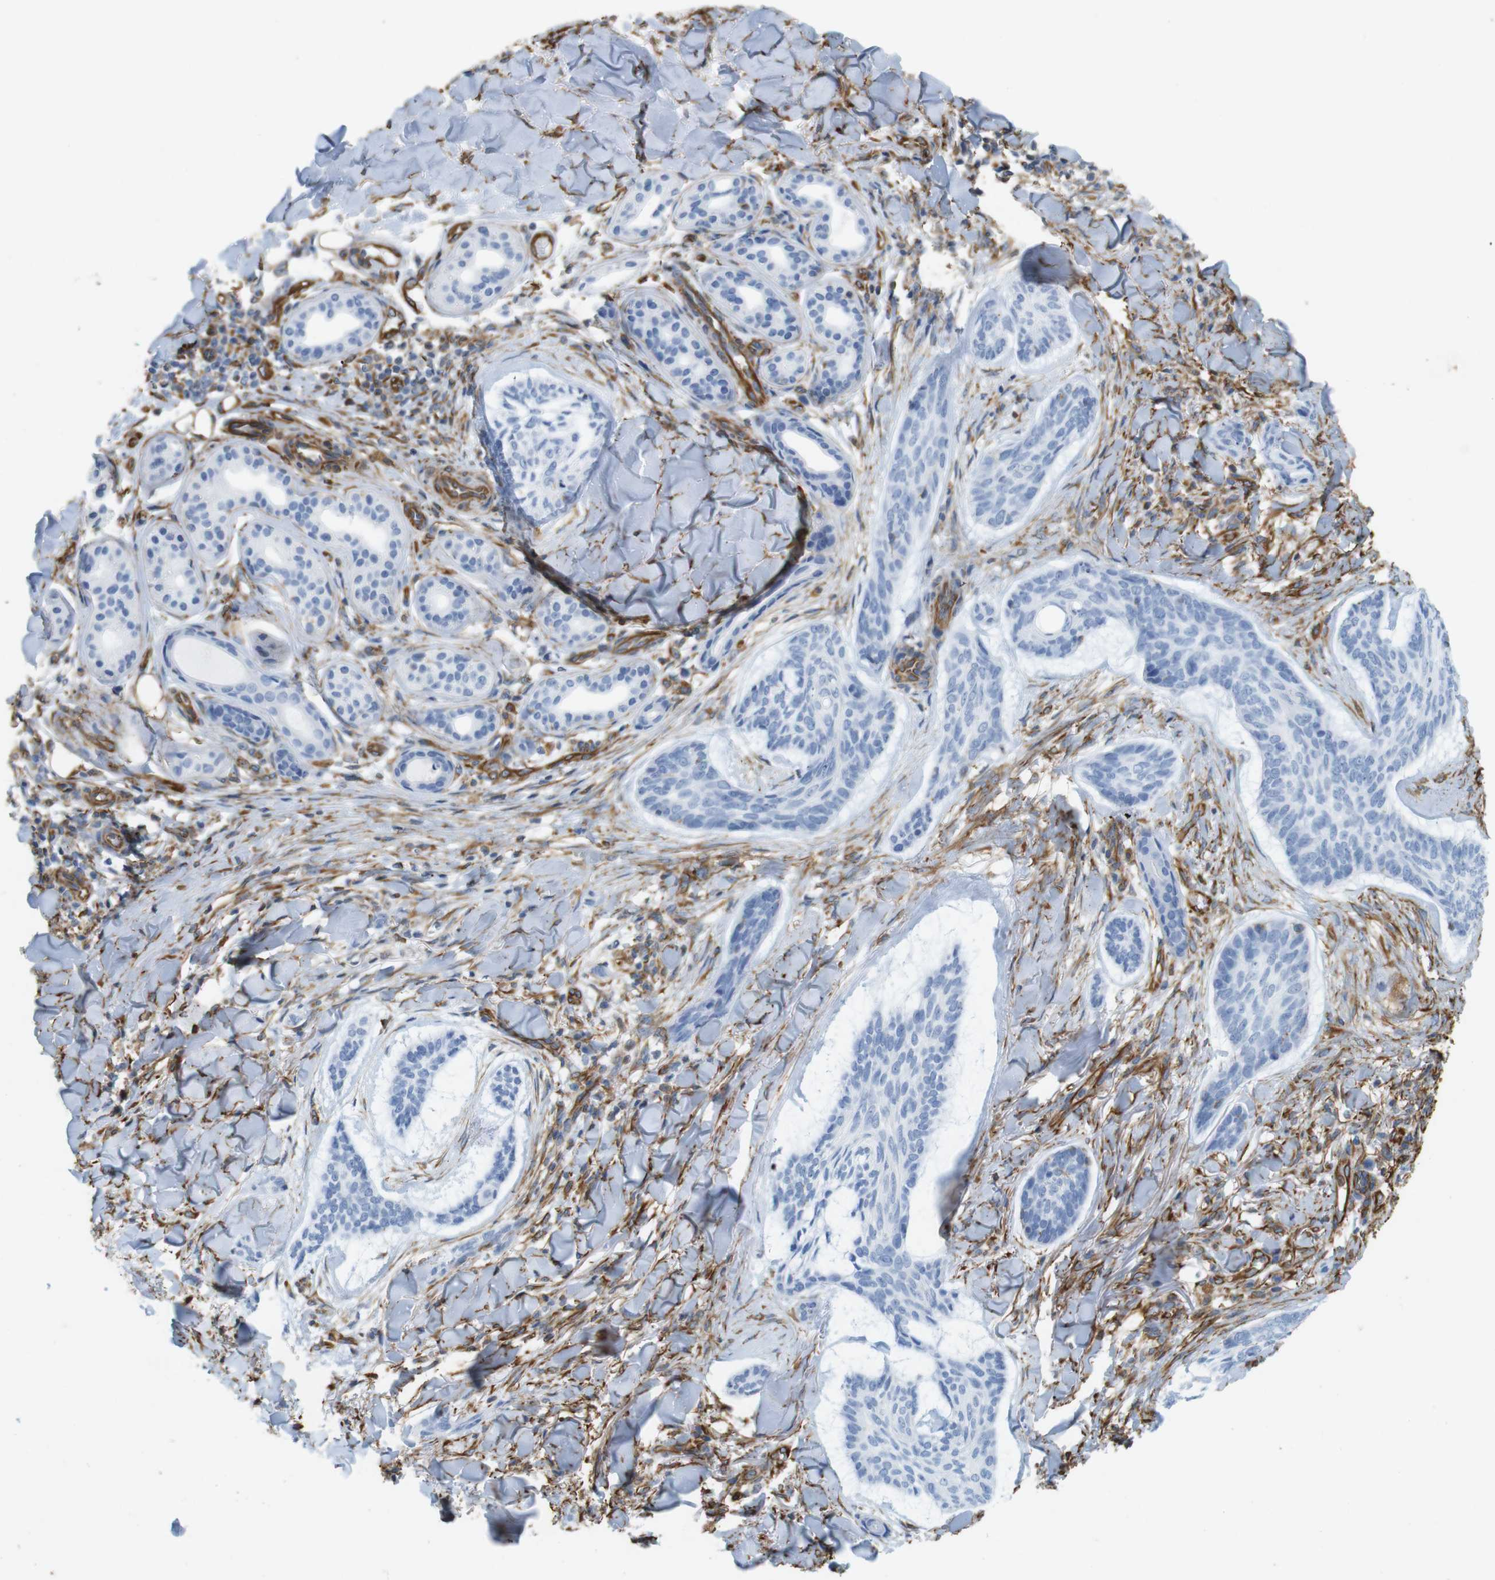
{"staining": {"intensity": "negative", "quantity": "none", "location": "none"}, "tissue": "skin cancer", "cell_type": "Tumor cells", "image_type": "cancer", "snomed": [{"axis": "morphology", "description": "Basal cell carcinoma"}, {"axis": "topography", "description": "Skin"}], "caption": "Tumor cells show no significant protein expression in skin cancer (basal cell carcinoma).", "gene": "MS4A10", "patient": {"sex": "male", "age": 43}}